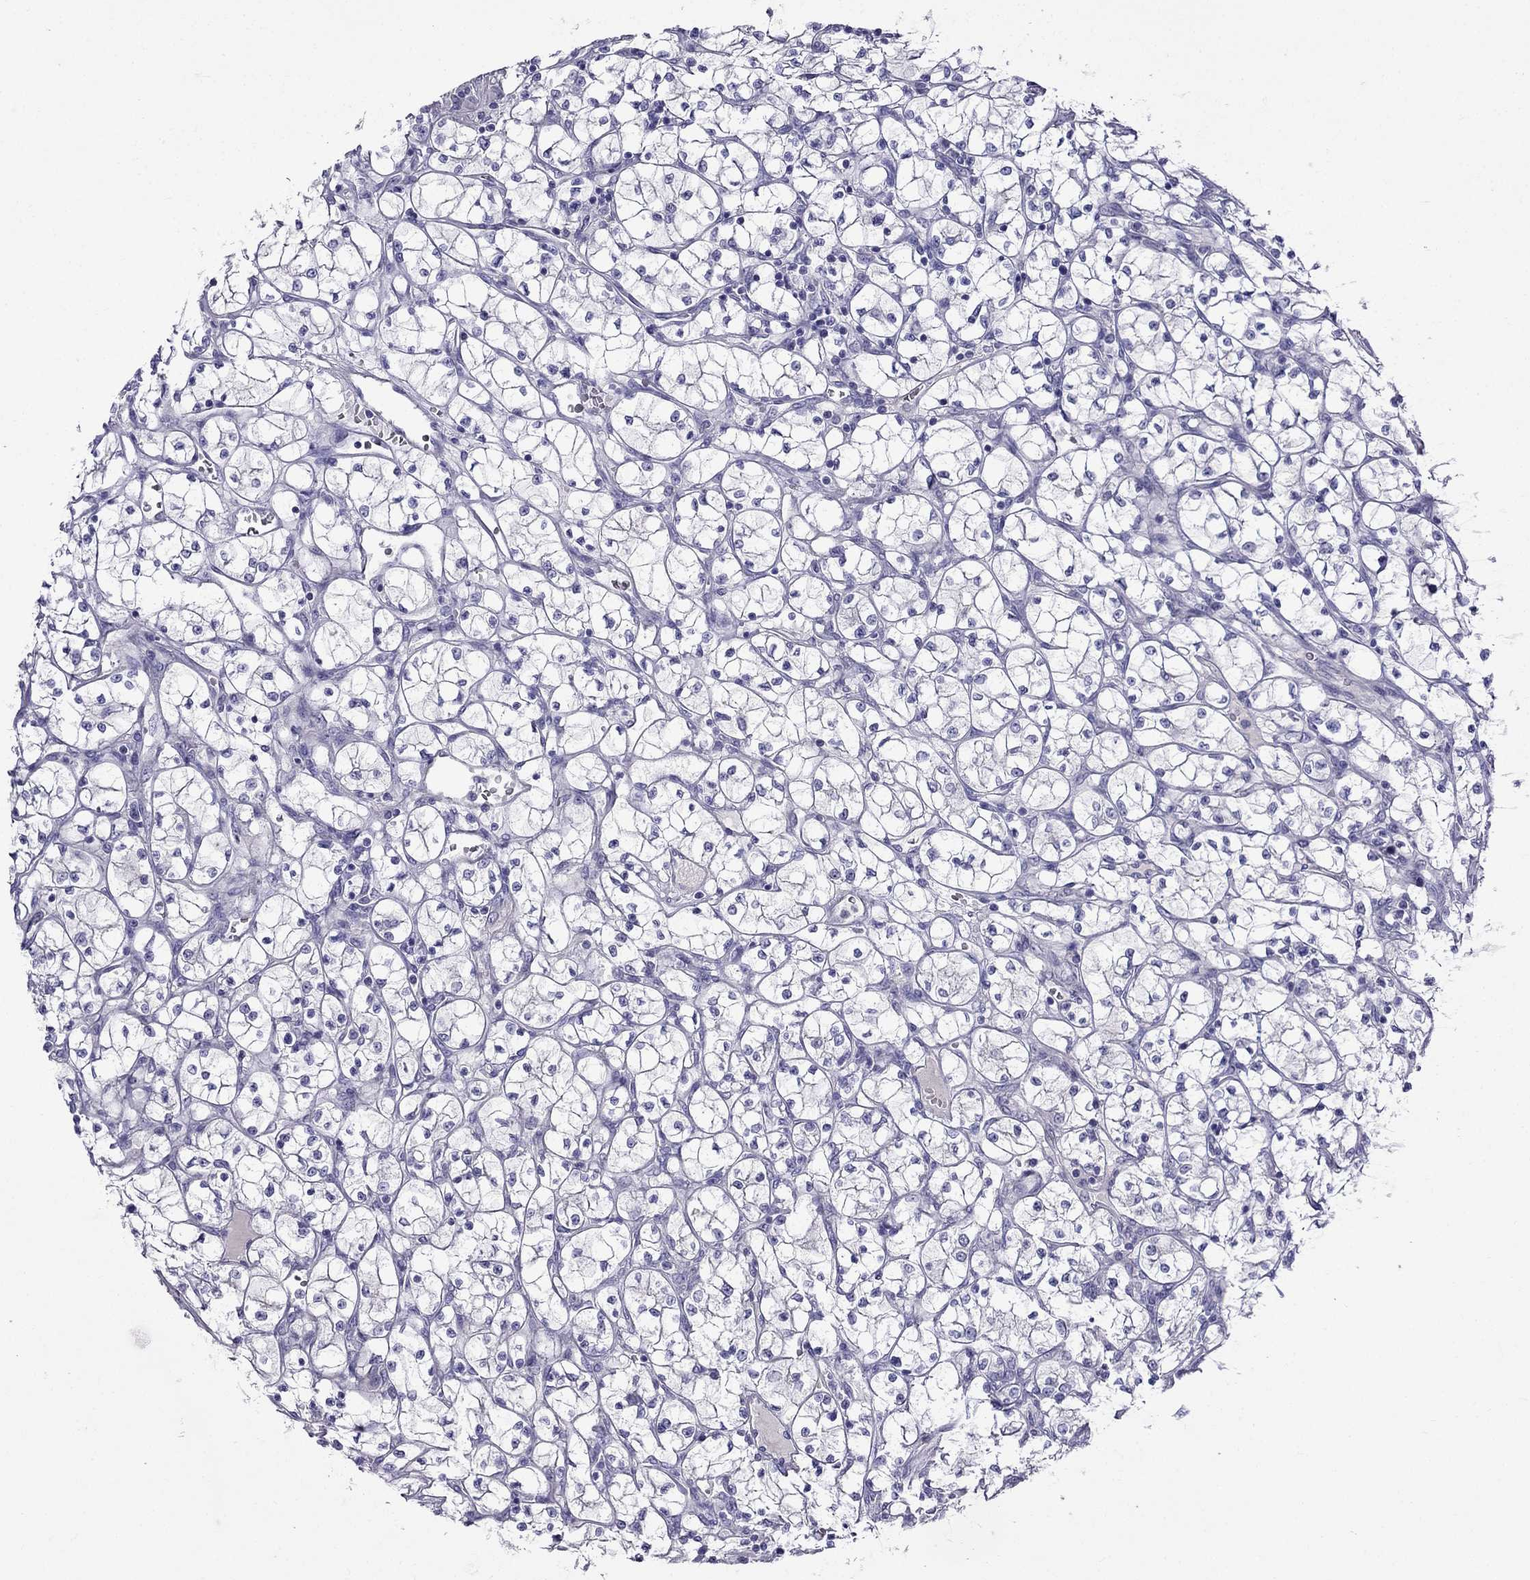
{"staining": {"intensity": "negative", "quantity": "none", "location": "none"}, "tissue": "renal cancer", "cell_type": "Tumor cells", "image_type": "cancer", "snomed": [{"axis": "morphology", "description": "Adenocarcinoma, NOS"}, {"axis": "topography", "description": "Kidney"}], "caption": "High power microscopy image of an immunohistochemistry micrograph of renal cancer (adenocarcinoma), revealing no significant staining in tumor cells.", "gene": "PATE1", "patient": {"sex": "female", "age": 64}}